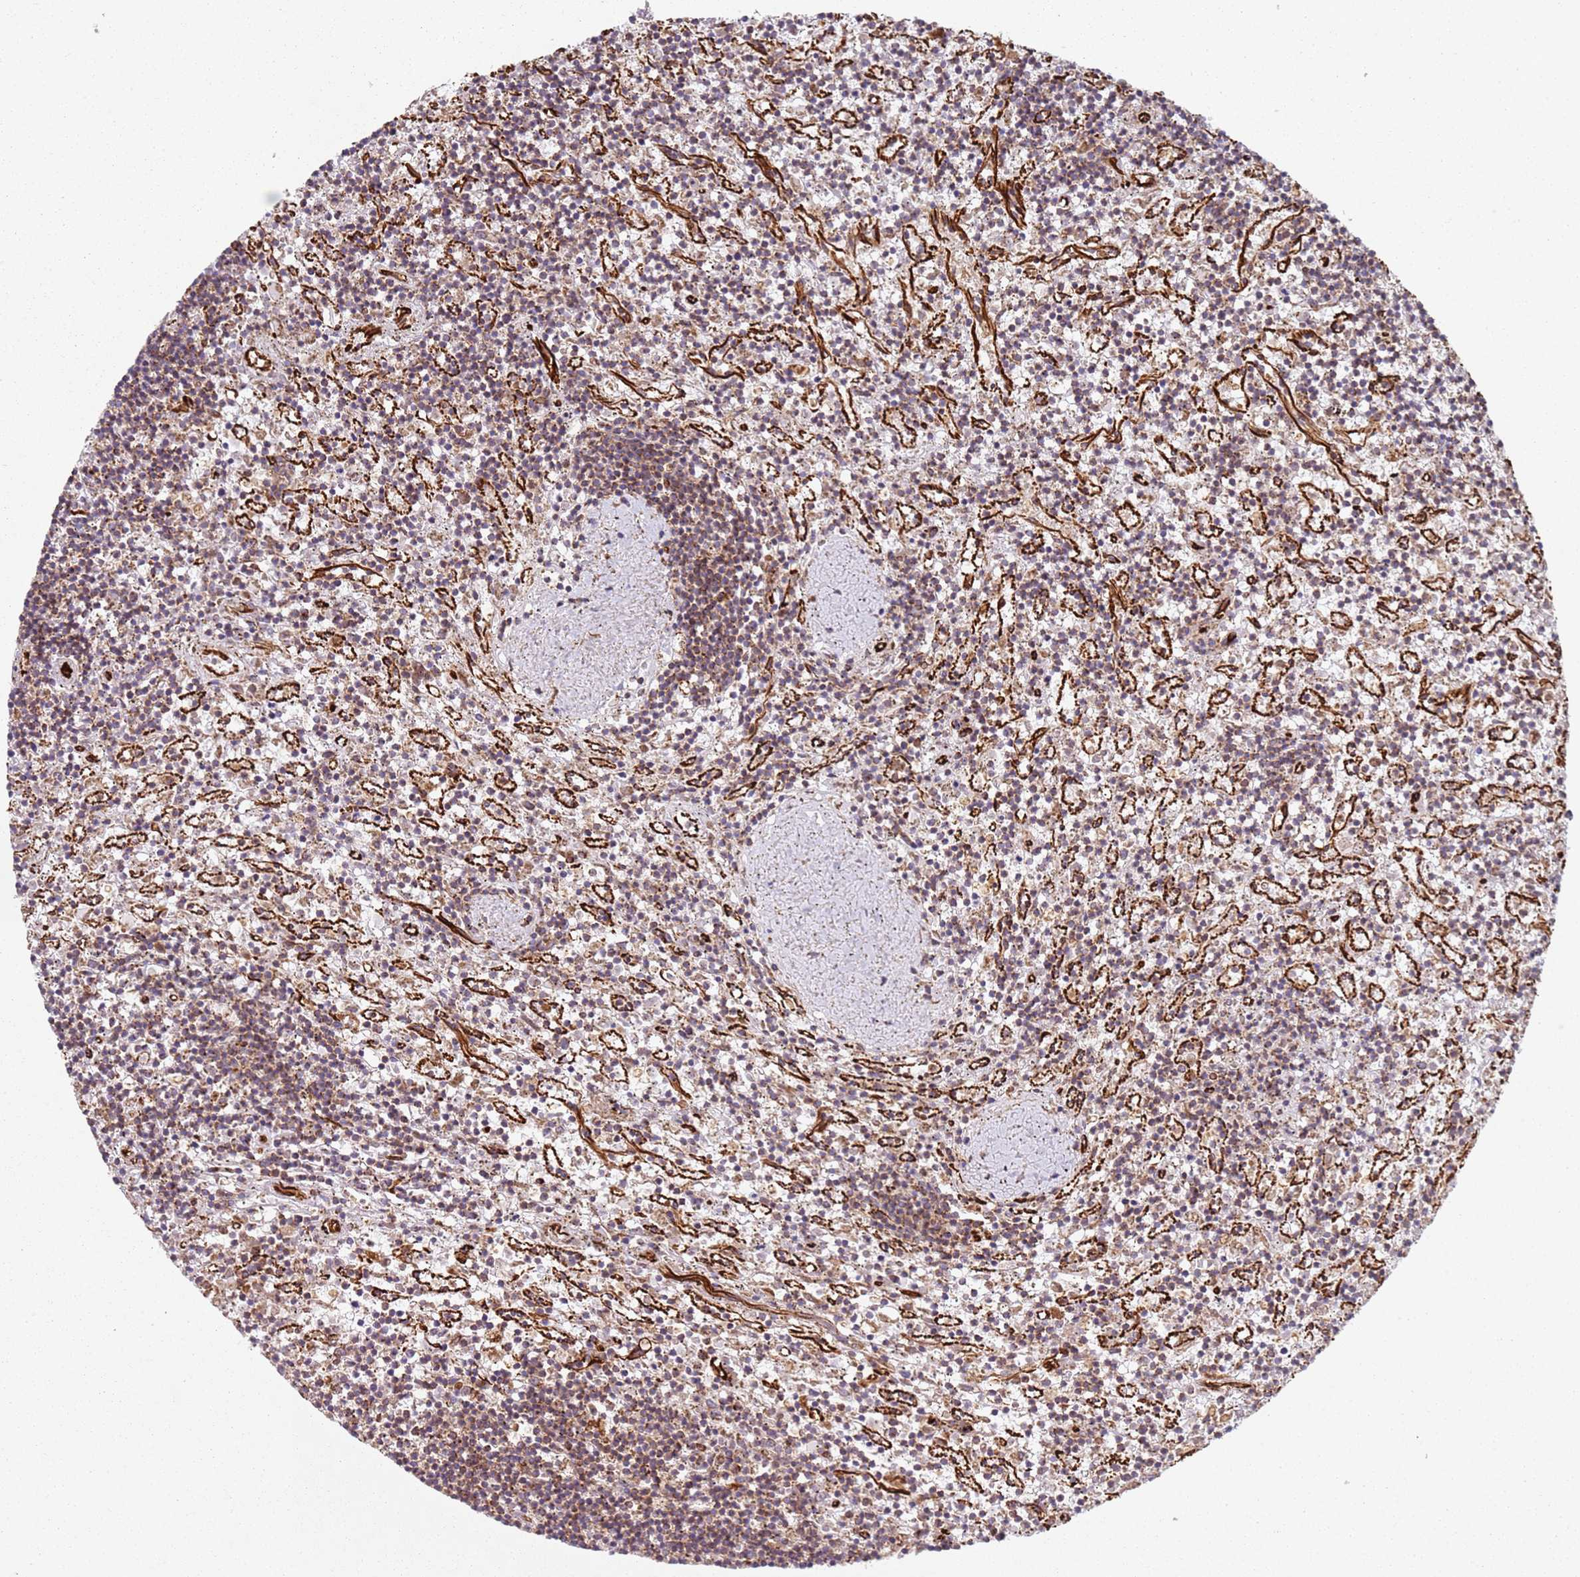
{"staining": {"intensity": "weak", "quantity": "25%-75%", "location": "cytoplasmic/membranous"}, "tissue": "lymphoma", "cell_type": "Tumor cells", "image_type": "cancer", "snomed": [{"axis": "morphology", "description": "Malignant lymphoma, non-Hodgkin's type, Low grade"}, {"axis": "topography", "description": "Spleen"}], "caption": "A high-resolution histopathology image shows IHC staining of lymphoma, which displays weak cytoplasmic/membranous staining in approximately 25%-75% of tumor cells. The protein is stained brown, and the nuclei are stained in blue (DAB IHC with brightfield microscopy, high magnification).", "gene": "SNAPIN", "patient": {"sex": "male", "age": 76}}